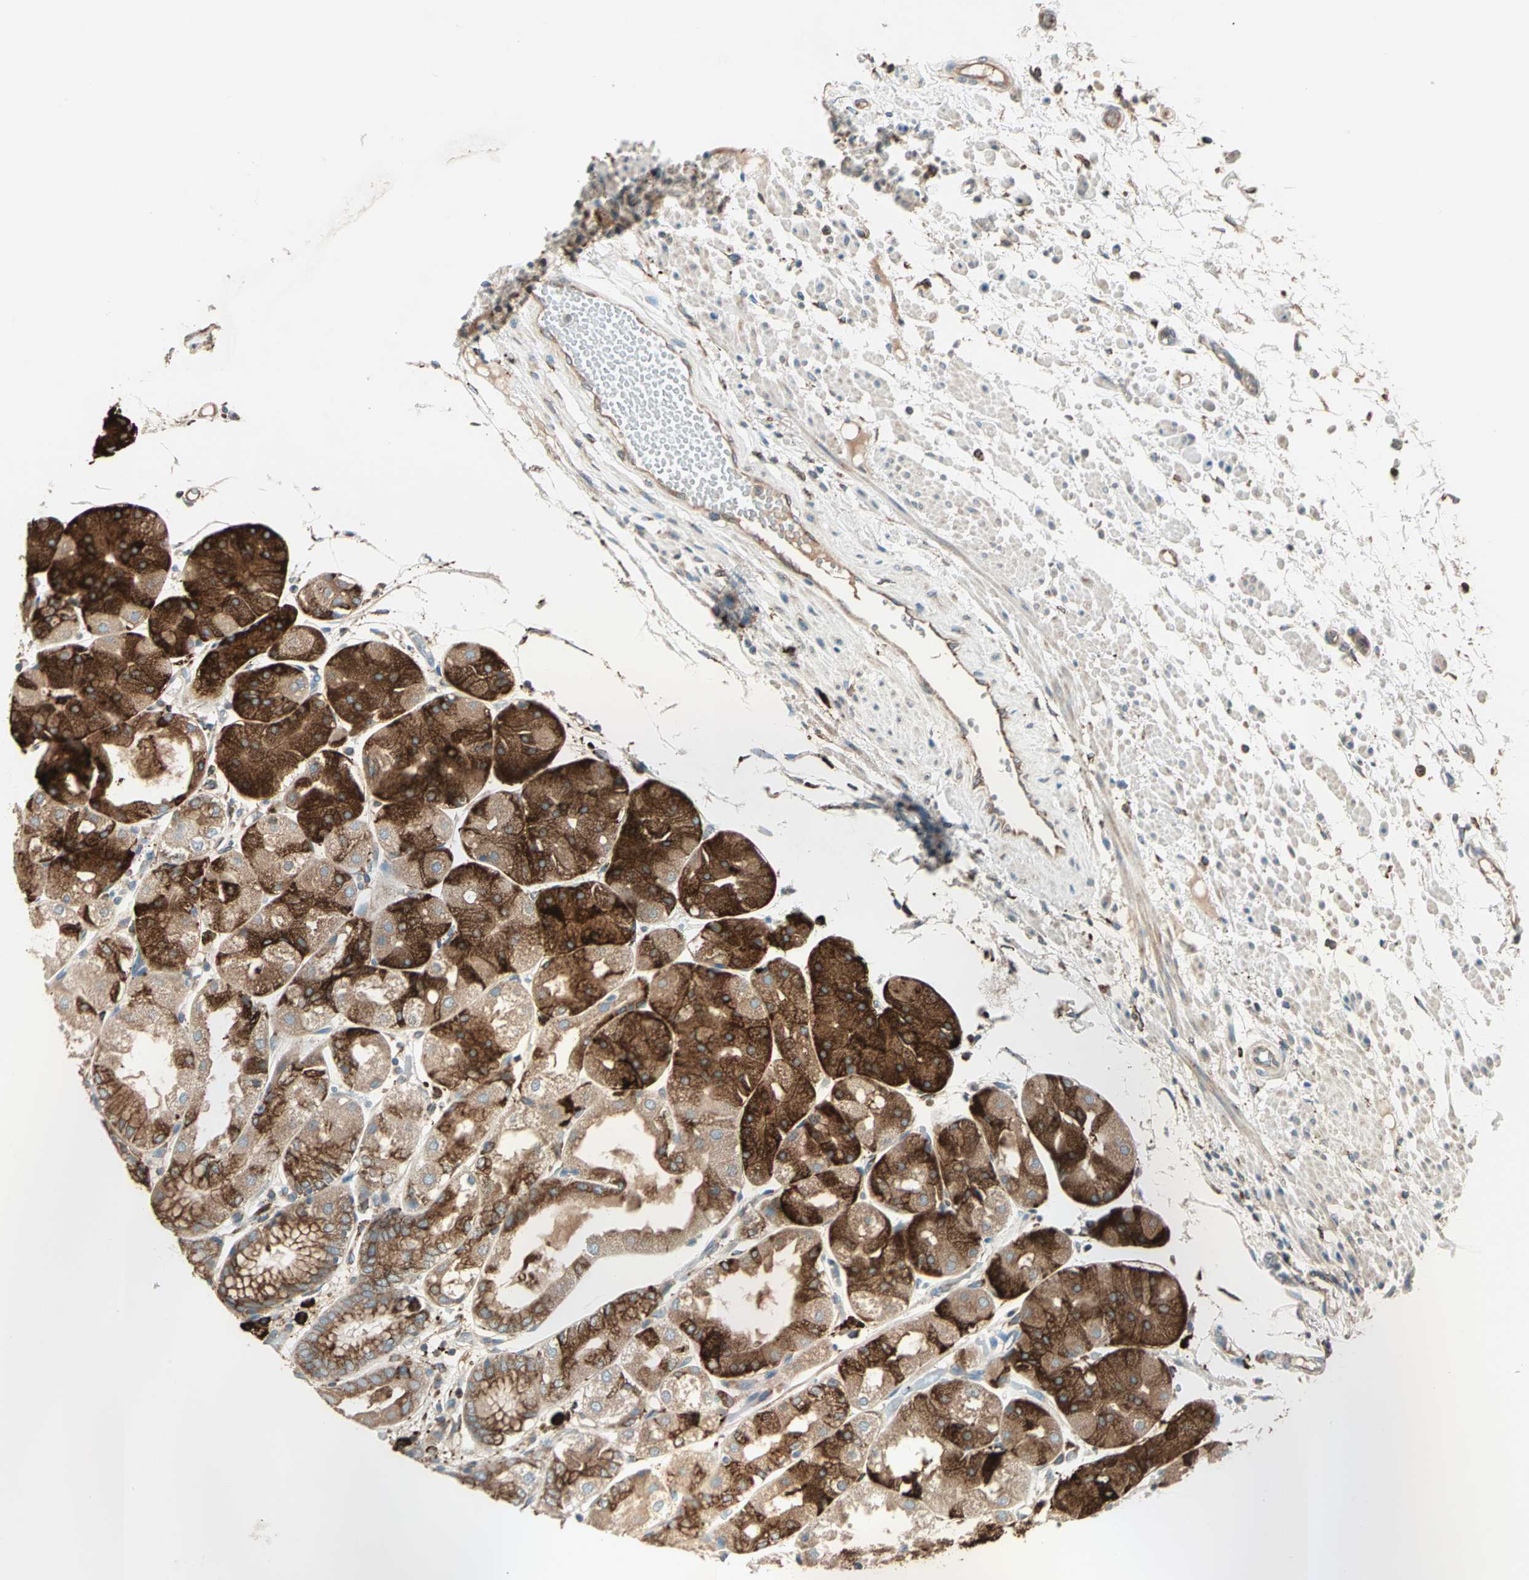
{"staining": {"intensity": "strong", "quantity": ">75%", "location": "cytoplasmic/membranous"}, "tissue": "stomach", "cell_type": "Glandular cells", "image_type": "normal", "snomed": [{"axis": "morphology", "description": "Normal tissue, NOS"}, {"axis": "topography", "description": "Stomach, upper"}], "caption": "An image of stomach stained for a protein demonstrates strong cytoplasmic/membranous brown staining in glandular cells. (DAB (3,3'-diaminobenzidine) = brown stain, brightfield microscopy at high magnification).", "gene": "PDIA4", "patient": {"sex": "male", "age": 72}}